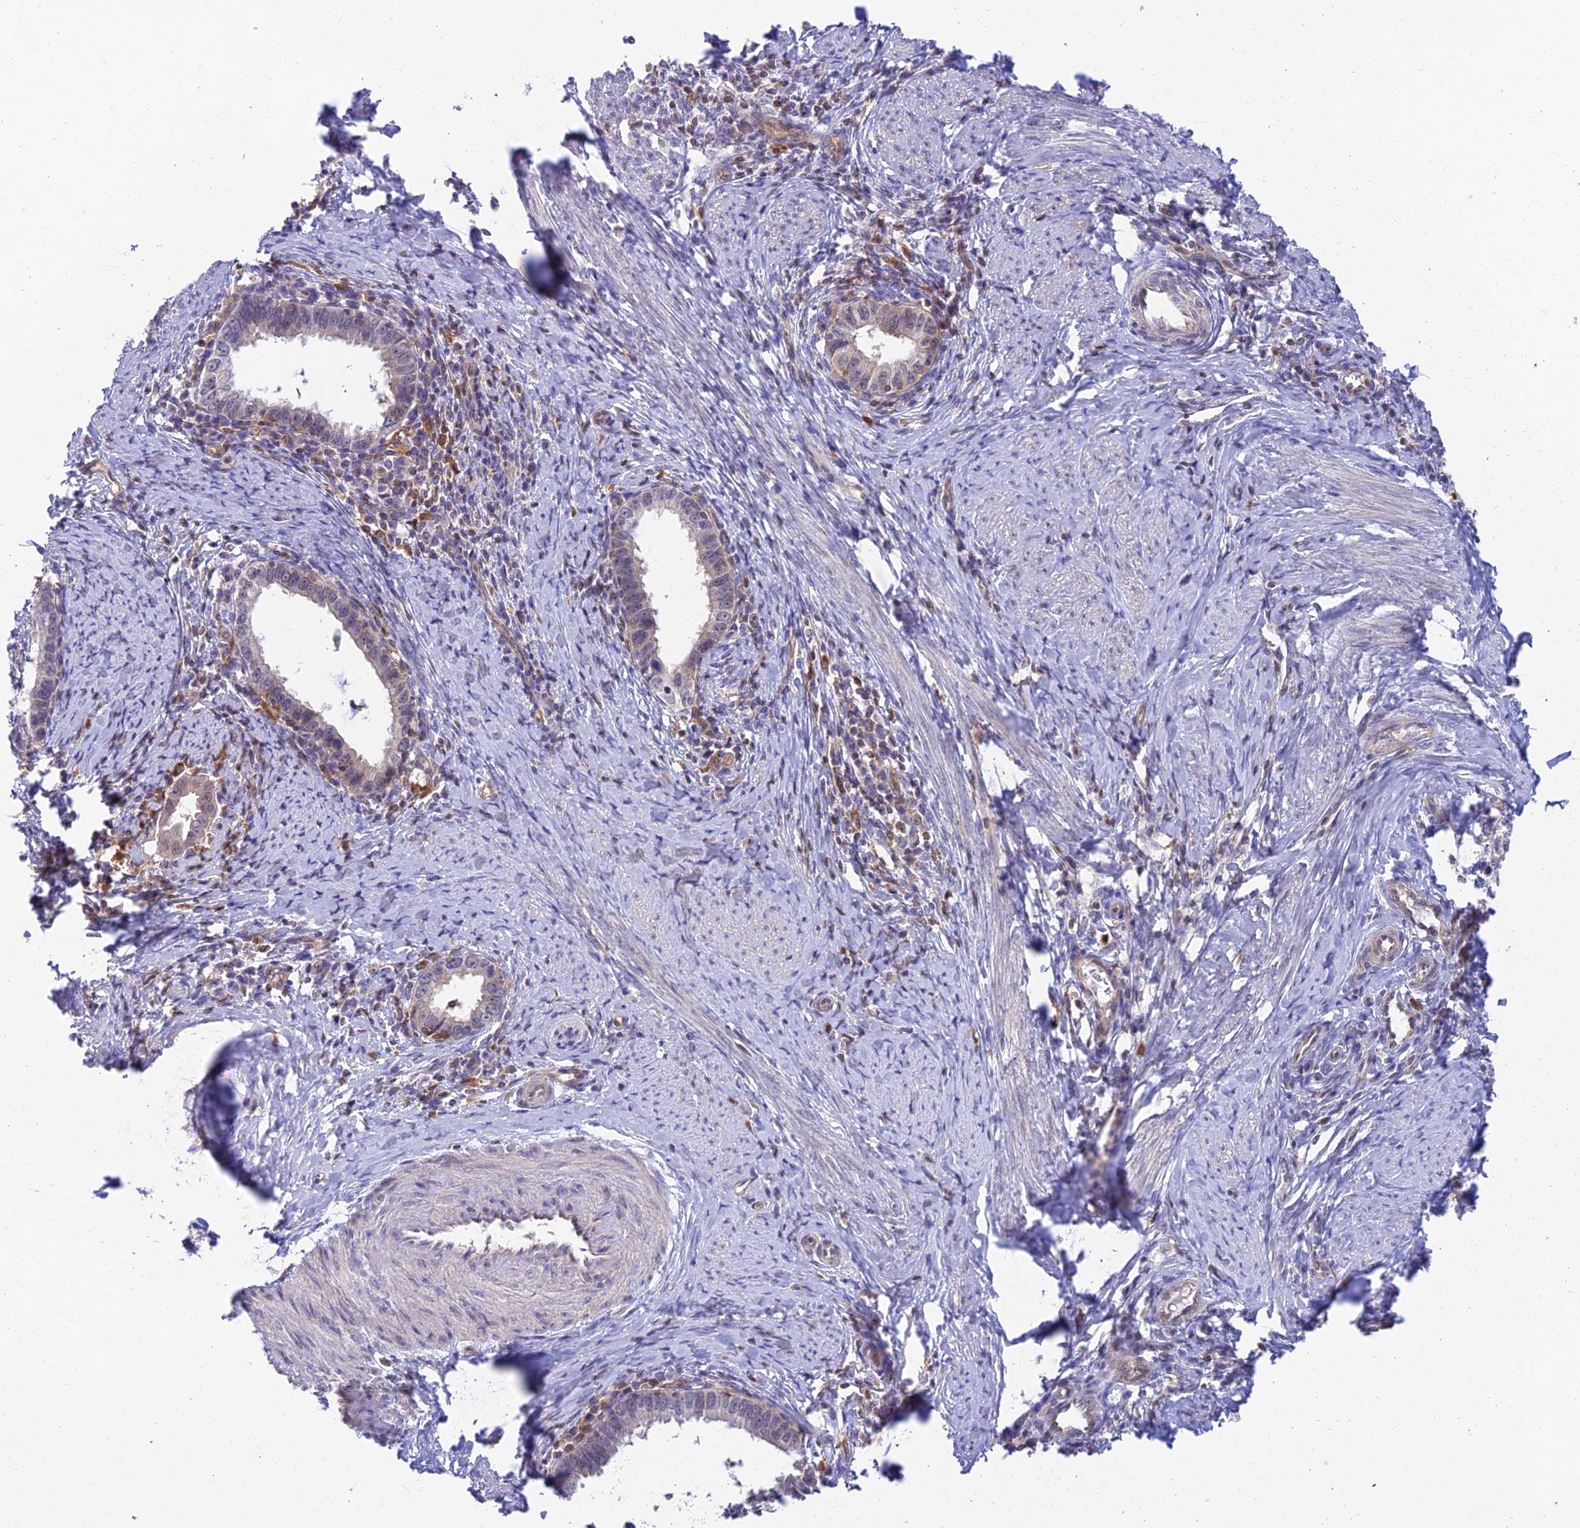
{"staining": {"intensity": "weak", "quantity": "<25%", "location": "cytoplasmic/membranous"}, "tissue": "cervical cancer", "cell_type": "Tumor cells", "image_type": "cancer", "snomed": [{"axis": "morphology", "description": "Adenocarcinoma, NOS"}, {"axis": "topography", "description": "Cervix"}], "caption": "The immunohistochemistry micrograph has no significant expression in tumor cells of adenocarcinoma (cervical) tissue. (IHC, brightfield microscopy, high magnification).", "gene": "LYSMD2", "patient": {"sex": "female", "age": 36}}